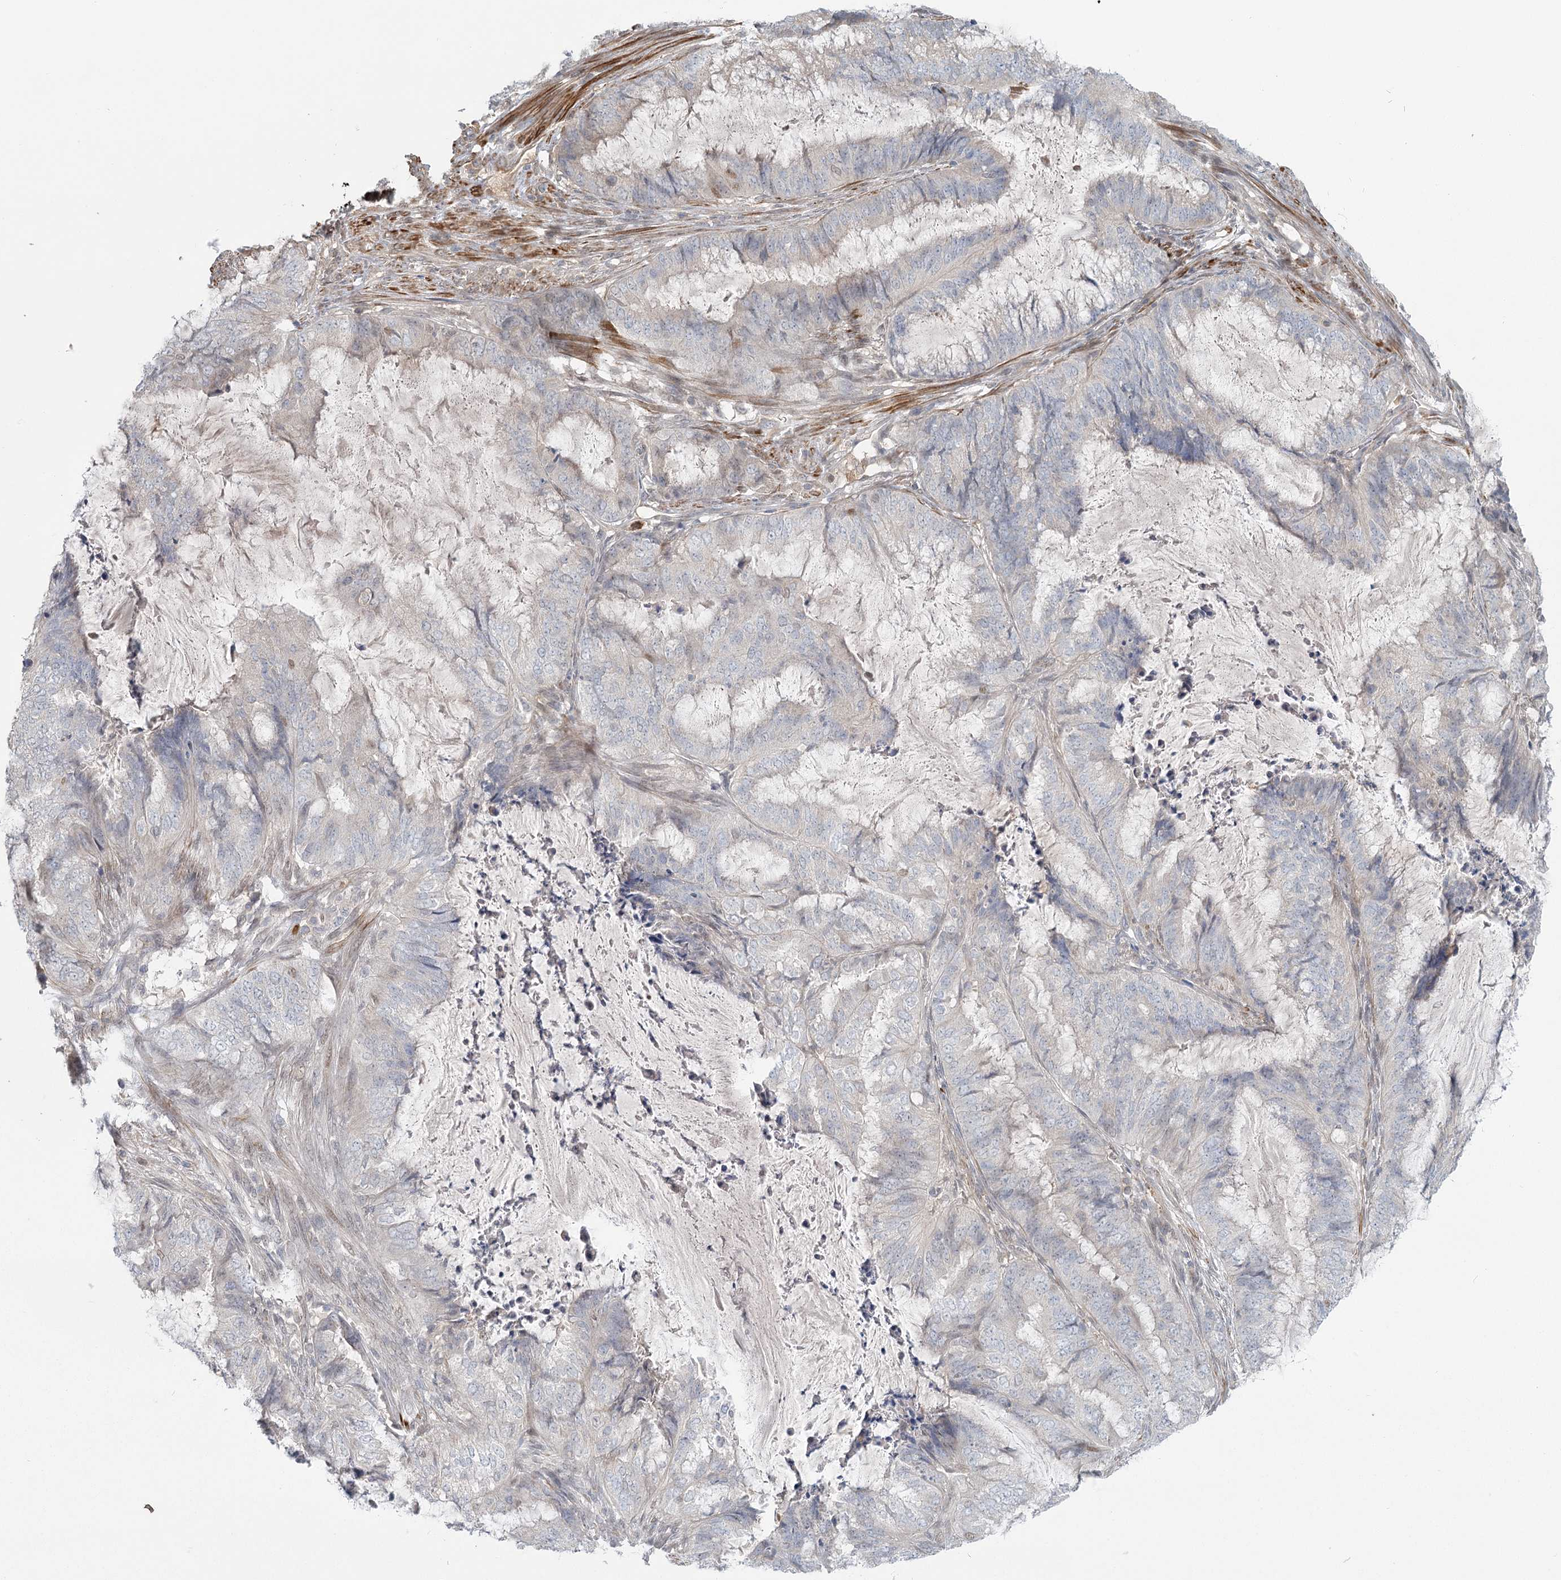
{"staining": {"intensity": "weak", "quantity": "<25%", "location": "cytoplasmic/membranous"}, "tissue": "endometrial cancer", "cell_type": "Tumor cells", "image_type": "cancer", "snomed": [{"axis": "morphology", "description": "Adenocarcinoma, NOS"}, {"axis": "topography", "description": "Endometrium"}], "caption": "Image shows no protein staining in tumor cells of endometrial adenocarcinoma tissue.", "gene": "USP11", "patient": {"sex": "female", "age": 51}}